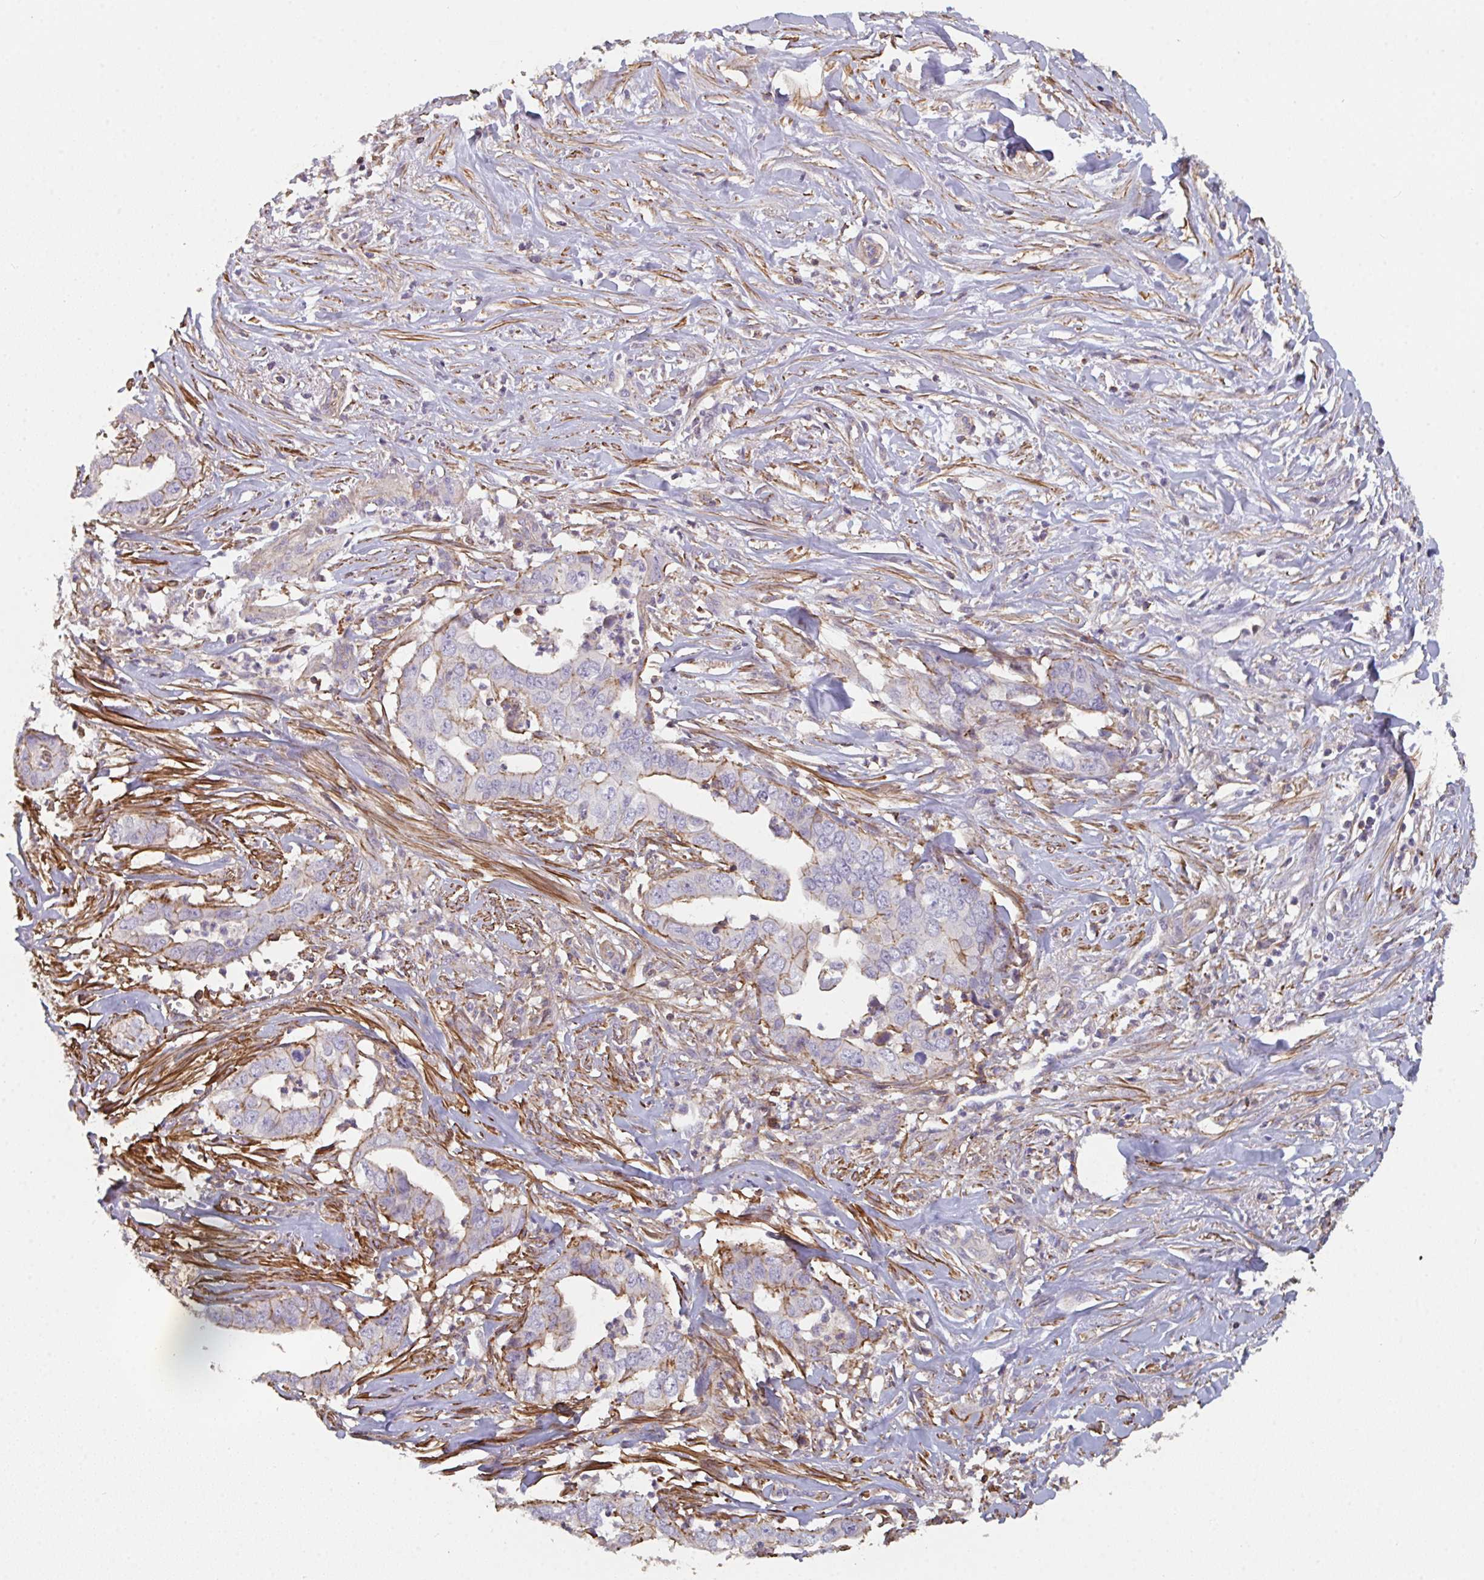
{"staining": {"intensity": "moderate", "quantity": "25%-75%", "location": "cytoplasmic/membranous"}, "tissue": "liver cancer", "cell_type": "Tumor cells", "image_type": "cancer", "snomed": [{"axis": "morphology", "description": "Cholangiocarcinoma"}, {"axis": "topography", "description": "Liver"}], "caption": "Cholangiocarcinoma (liver) stained with DAB (3,3'-diaminobenzidine) immunohistochemistry shows medium levels of moderate cytoplasmic/membranous positivity in about 25%-75% of tumor cells.", "gene": "FZD2", "patient": {"sex": "female", "age": 79}}